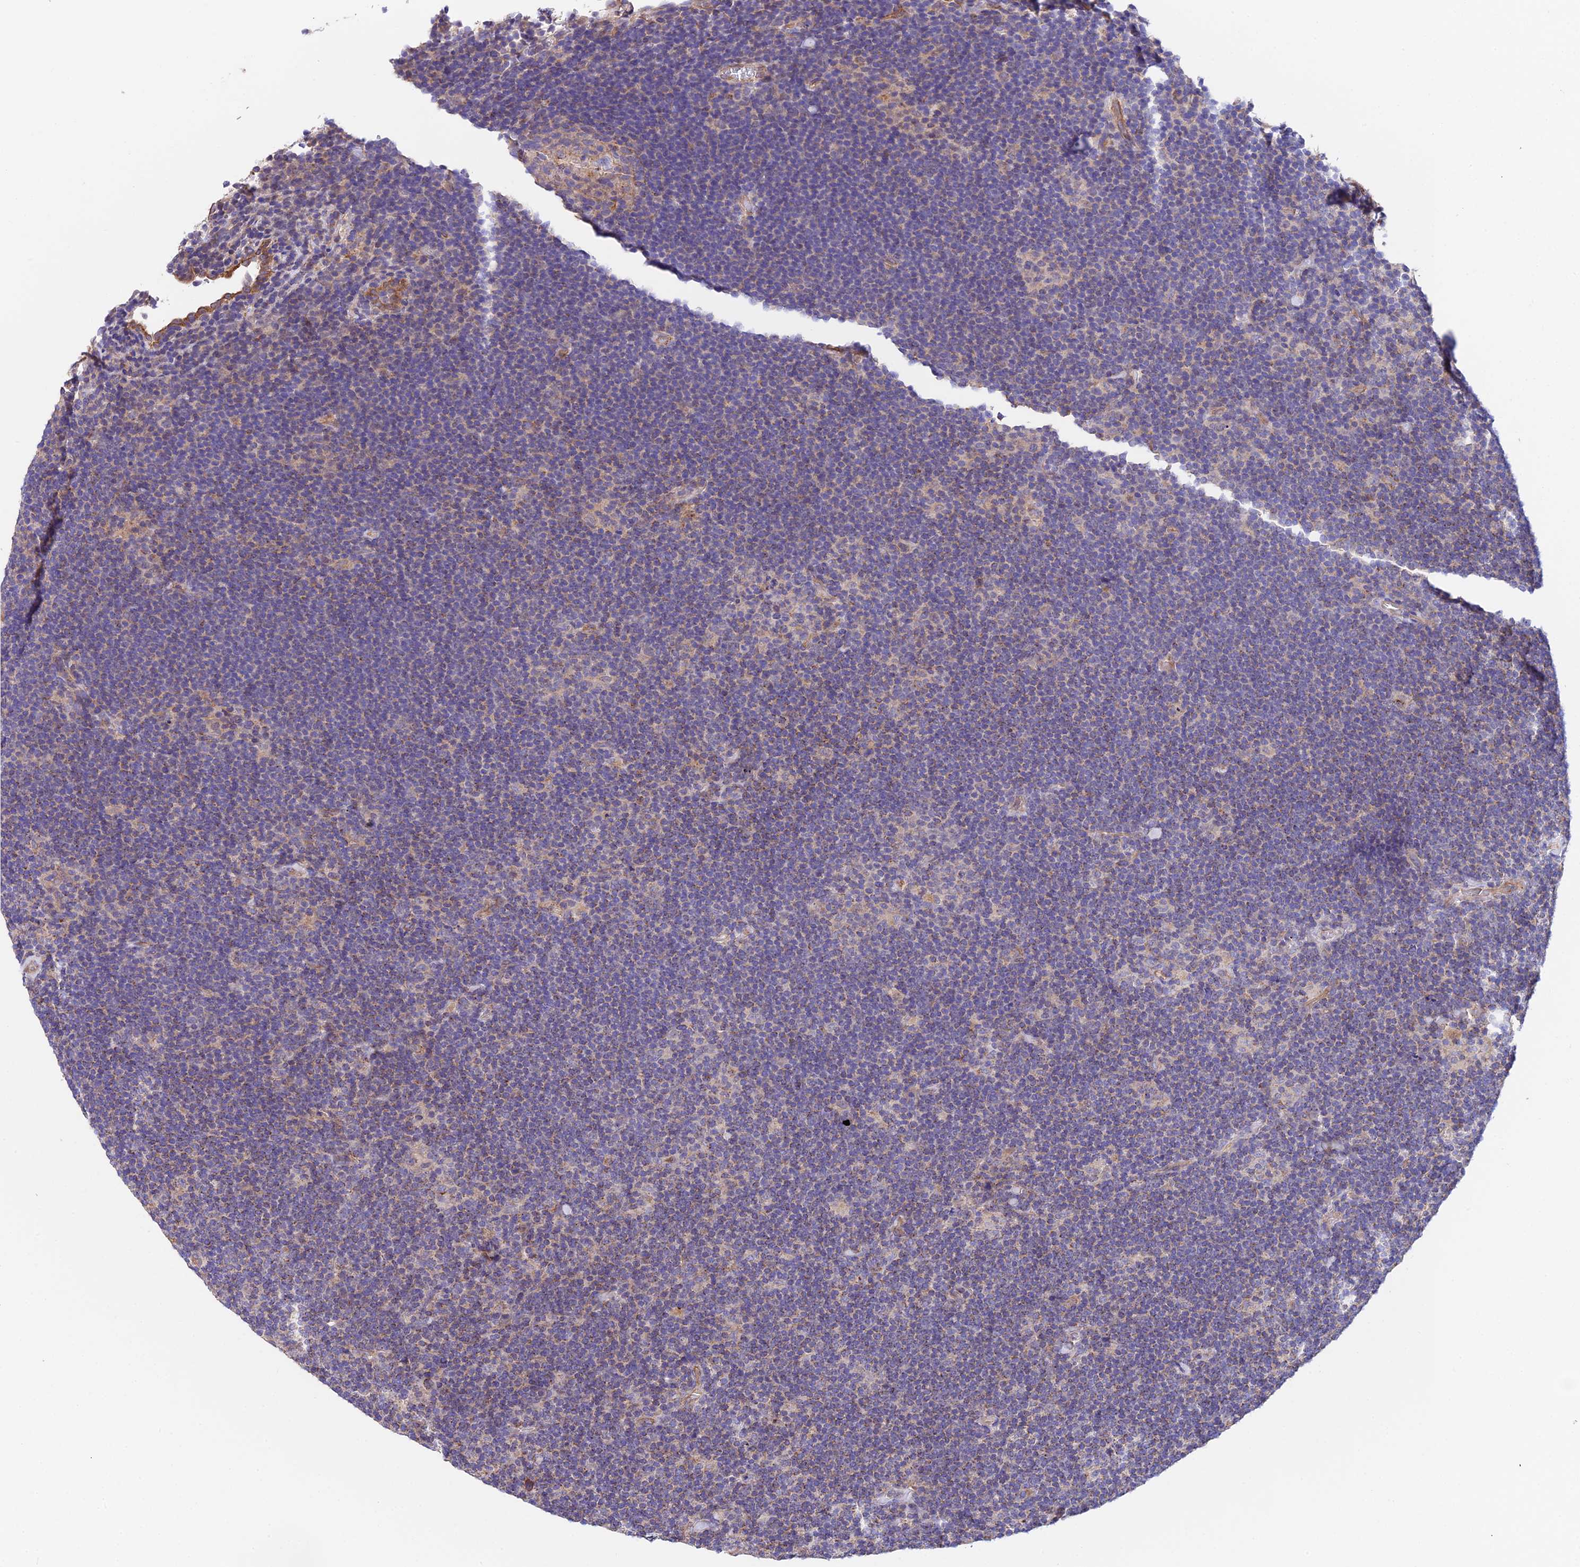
{"staining": {"intensity": "negative", "quantity": "none", "location": "none"}, "tissue": "lymphoma", "cell_type": "Tumor cells", "image_type": "cancer", "snomed": [{"axis": "morphology", "description": "Hodgkin's disease, NOS"}, {"axis": "topography", "description": "Lymph node"}], "caption": "Histopathology image shows no significant protein staining in tumor cells of Hodgkin's disease.", "gene": "QRFP", "patient": {"sex": "female", "age": 57}}